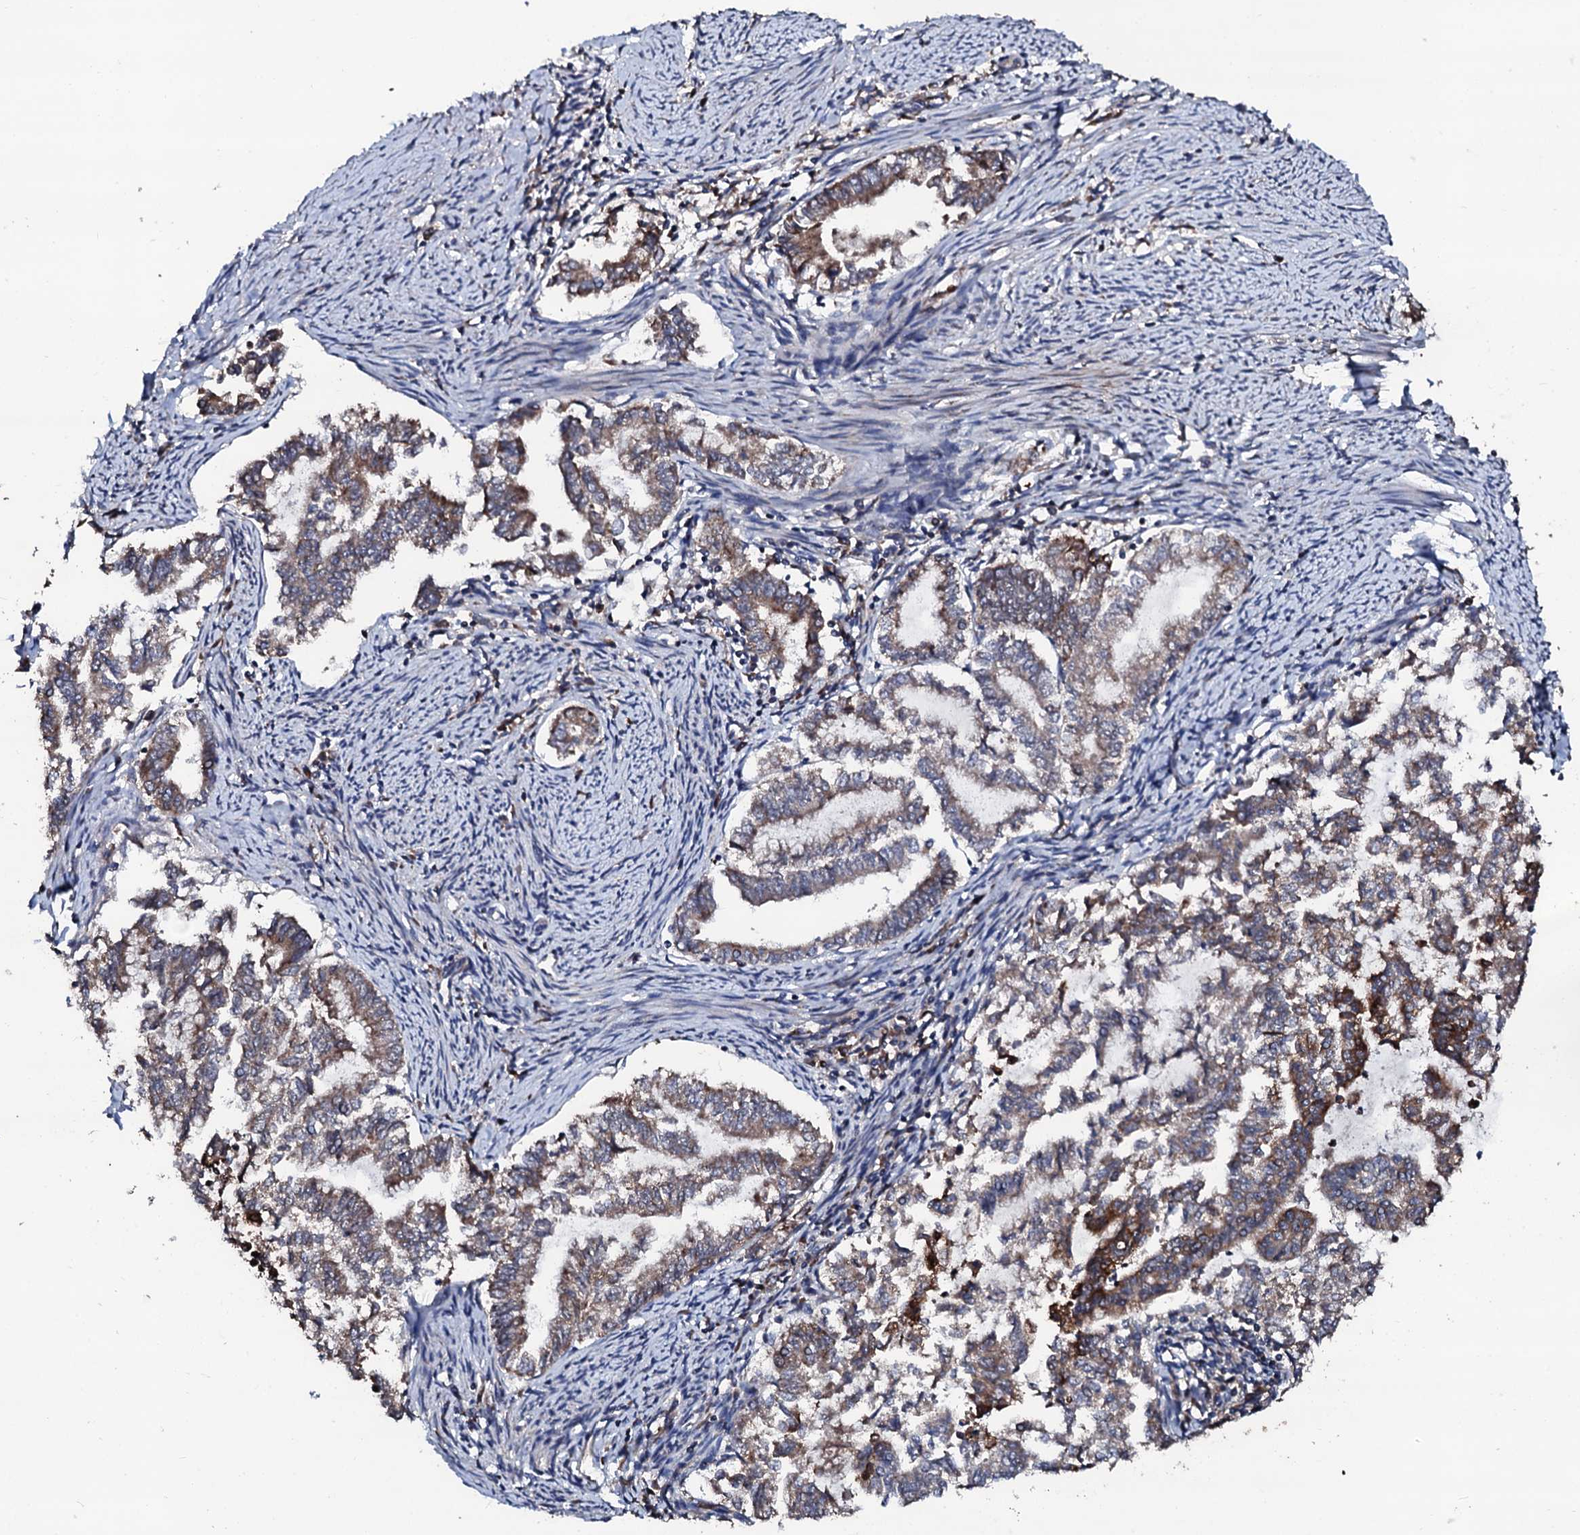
{"staining": {"intensity": "moderate", "quantity": "25%-75%", "location": "cytoplasmic/membranous"}, "tissue": "endometrial cancer", "cell_type": "Tumor cells", "image_type": "cancer", "snomed": [{"axis": "morphology", "description": "Adenocarcinoma, NOS"}, {"axis": "topography", "description": "Endometrium"}], "caption": "About 25%-75% of tumor cells in human endometrial adenocarcinoma show moderate cytoplasmic/membranous protein positivity as visualized by brown immunohistochemical staining.", "gene": "SDHAF2", "patient": {"sex": "female", "age": 79}}